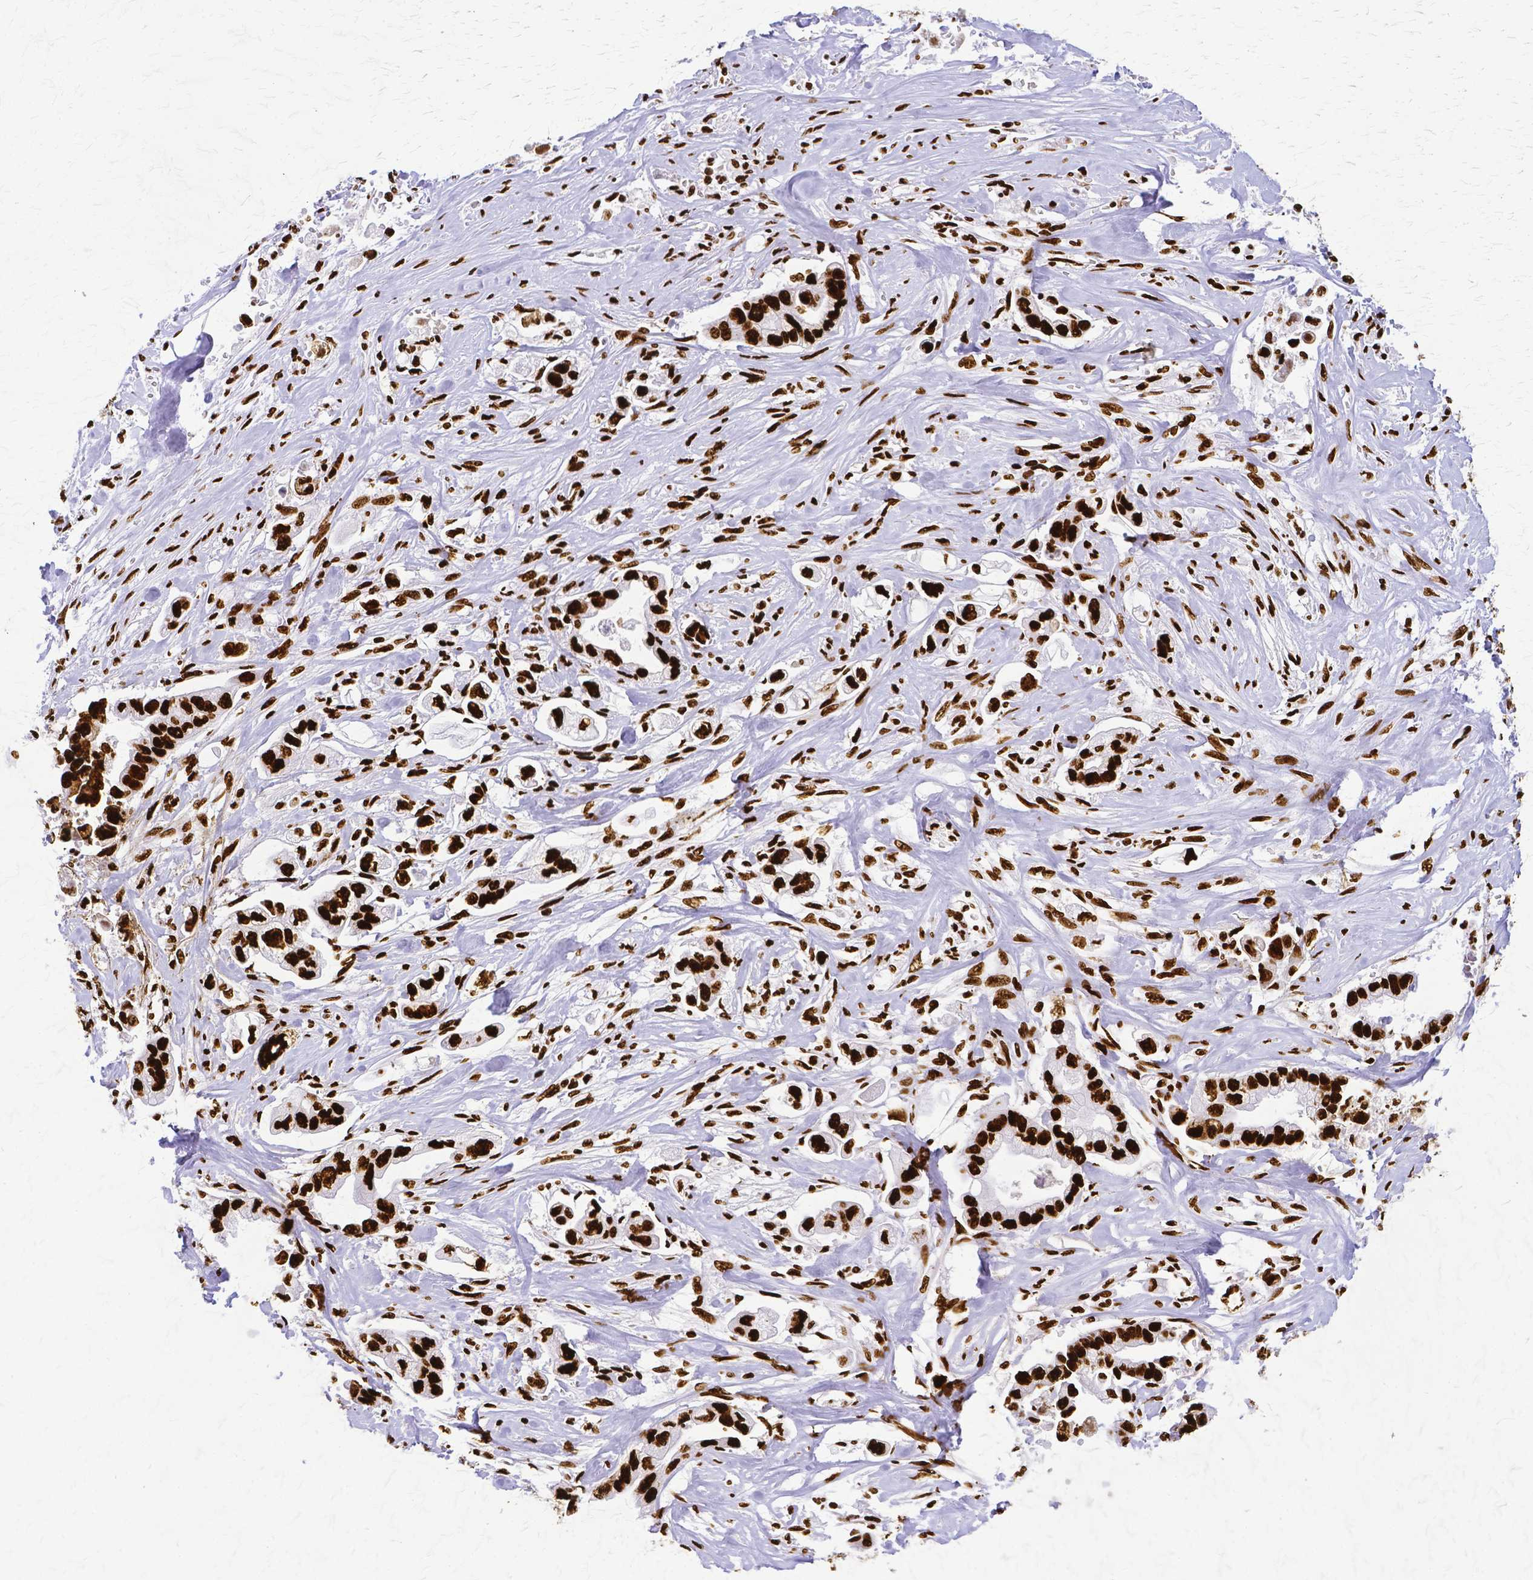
{"staining": {"intensity": "strong", "quantity": ">75%", "location": "nuclear"}, "tissue": "stomach cancer", "cell_type": "Tumor cells", "image_type": "cancer", "snomed": [{"axis": "morphology", "description": "Adenocarcinoma, NOS"}, {"axis": "topography", "description": "Stomach"}], "caption": "A high-resolution micrograph shows immunohistochemistry staining of stomach cancer, which demonstrates strong nuclear positivity in approximately >75% of tumor cells.", "gene": "SFPQ", "patient": {"sex": "male", "age": 62}}